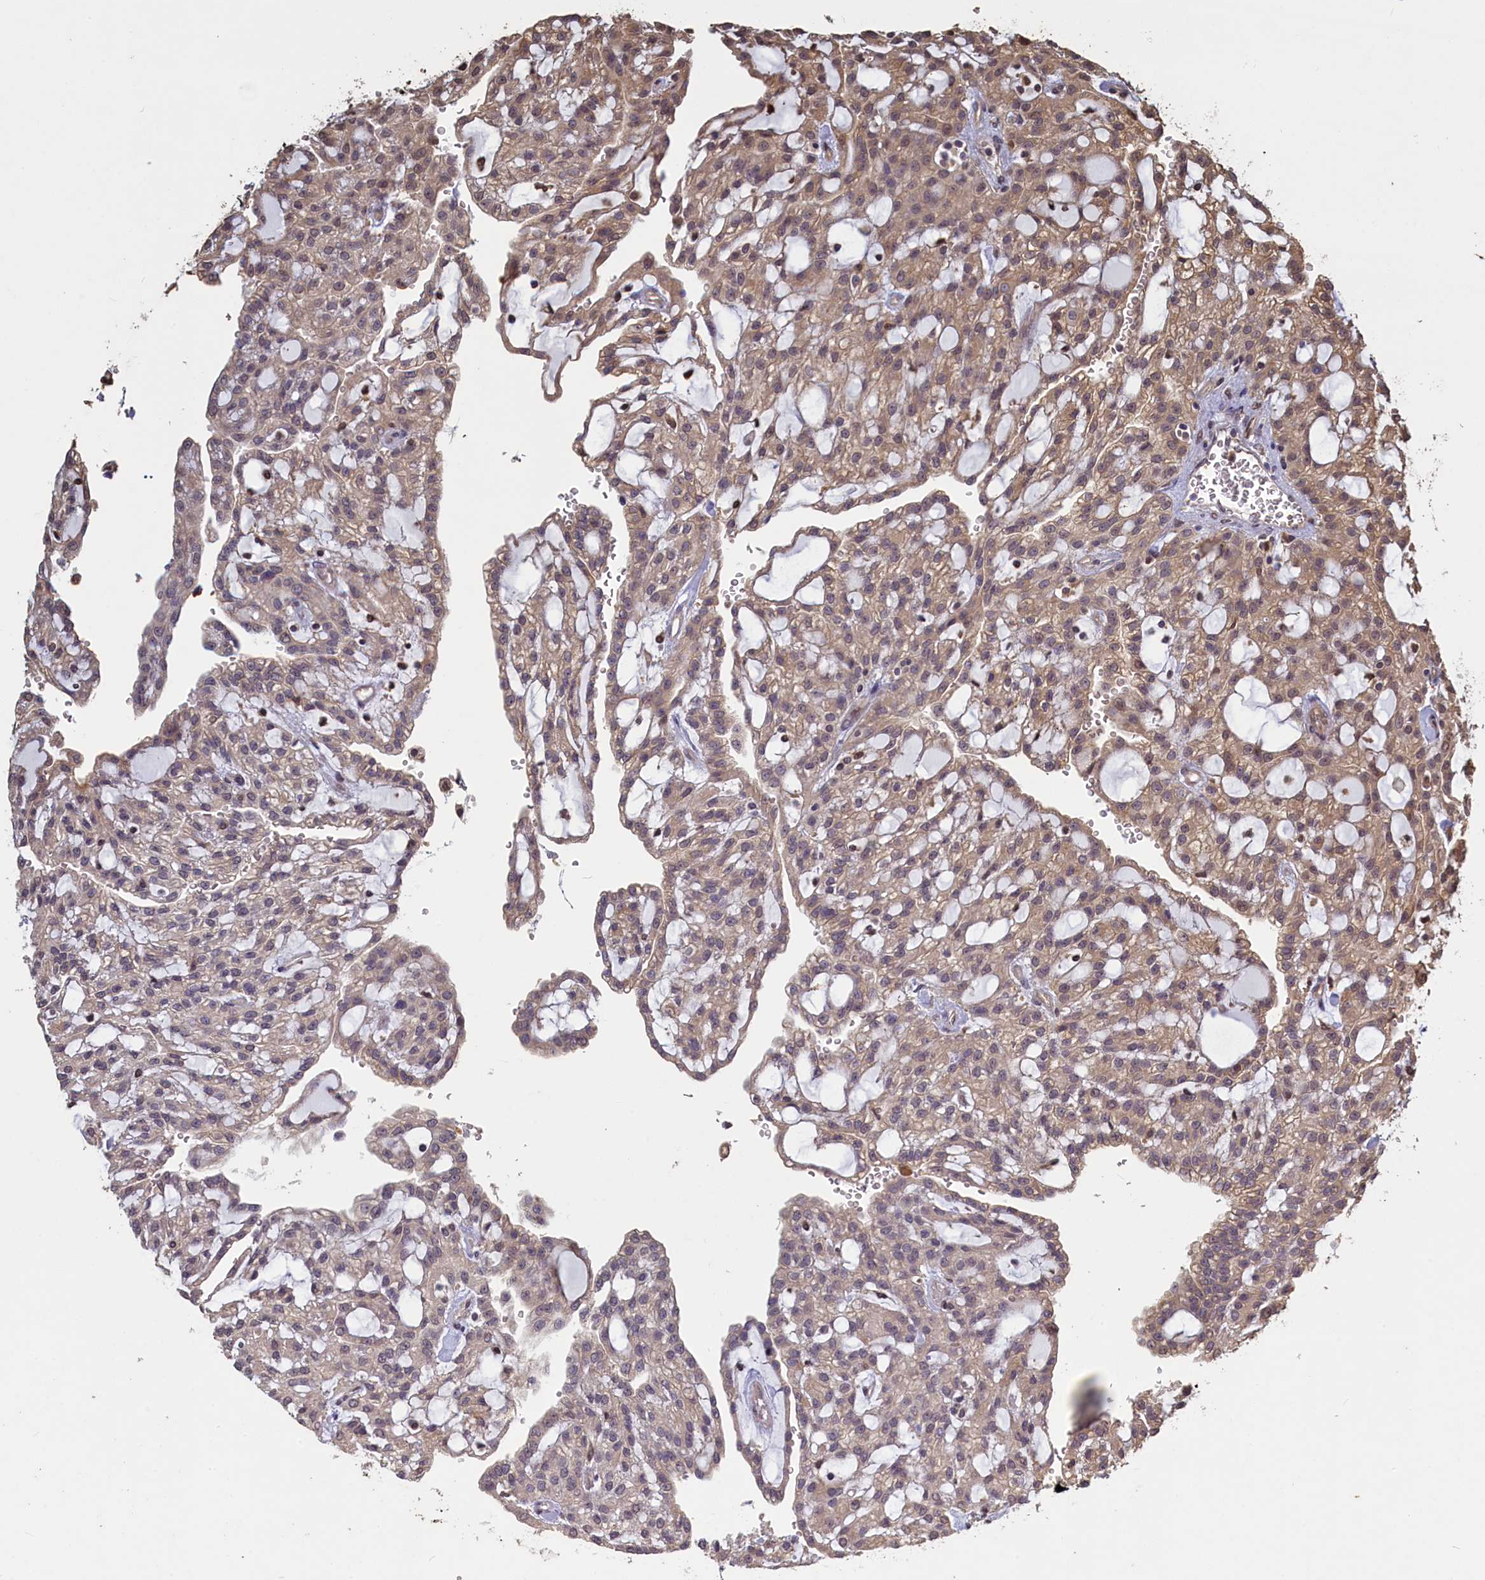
{"staining": {"intensity": "moderate", "quantity": ">75%", "location": "cytoplasmic/membranous"}, "tissue": "renal cancer", "cell_type": "Tumor cells", "image_type": "cancer", "snomed": [{"axis": "morphology", "description": "Adenocarcinoma, NOS"}, {"axis": "topography", "description": "Kidney"}], "caption": "Immunohistochemical staining of renal cancer (adenocarcinoma) exhibits medium levels of moderate cytoplasmic/membranous expression in approximately >75% of tumor cells.", "gene": "UCHL3", "patient": {"sex": "male", "age": 63}}